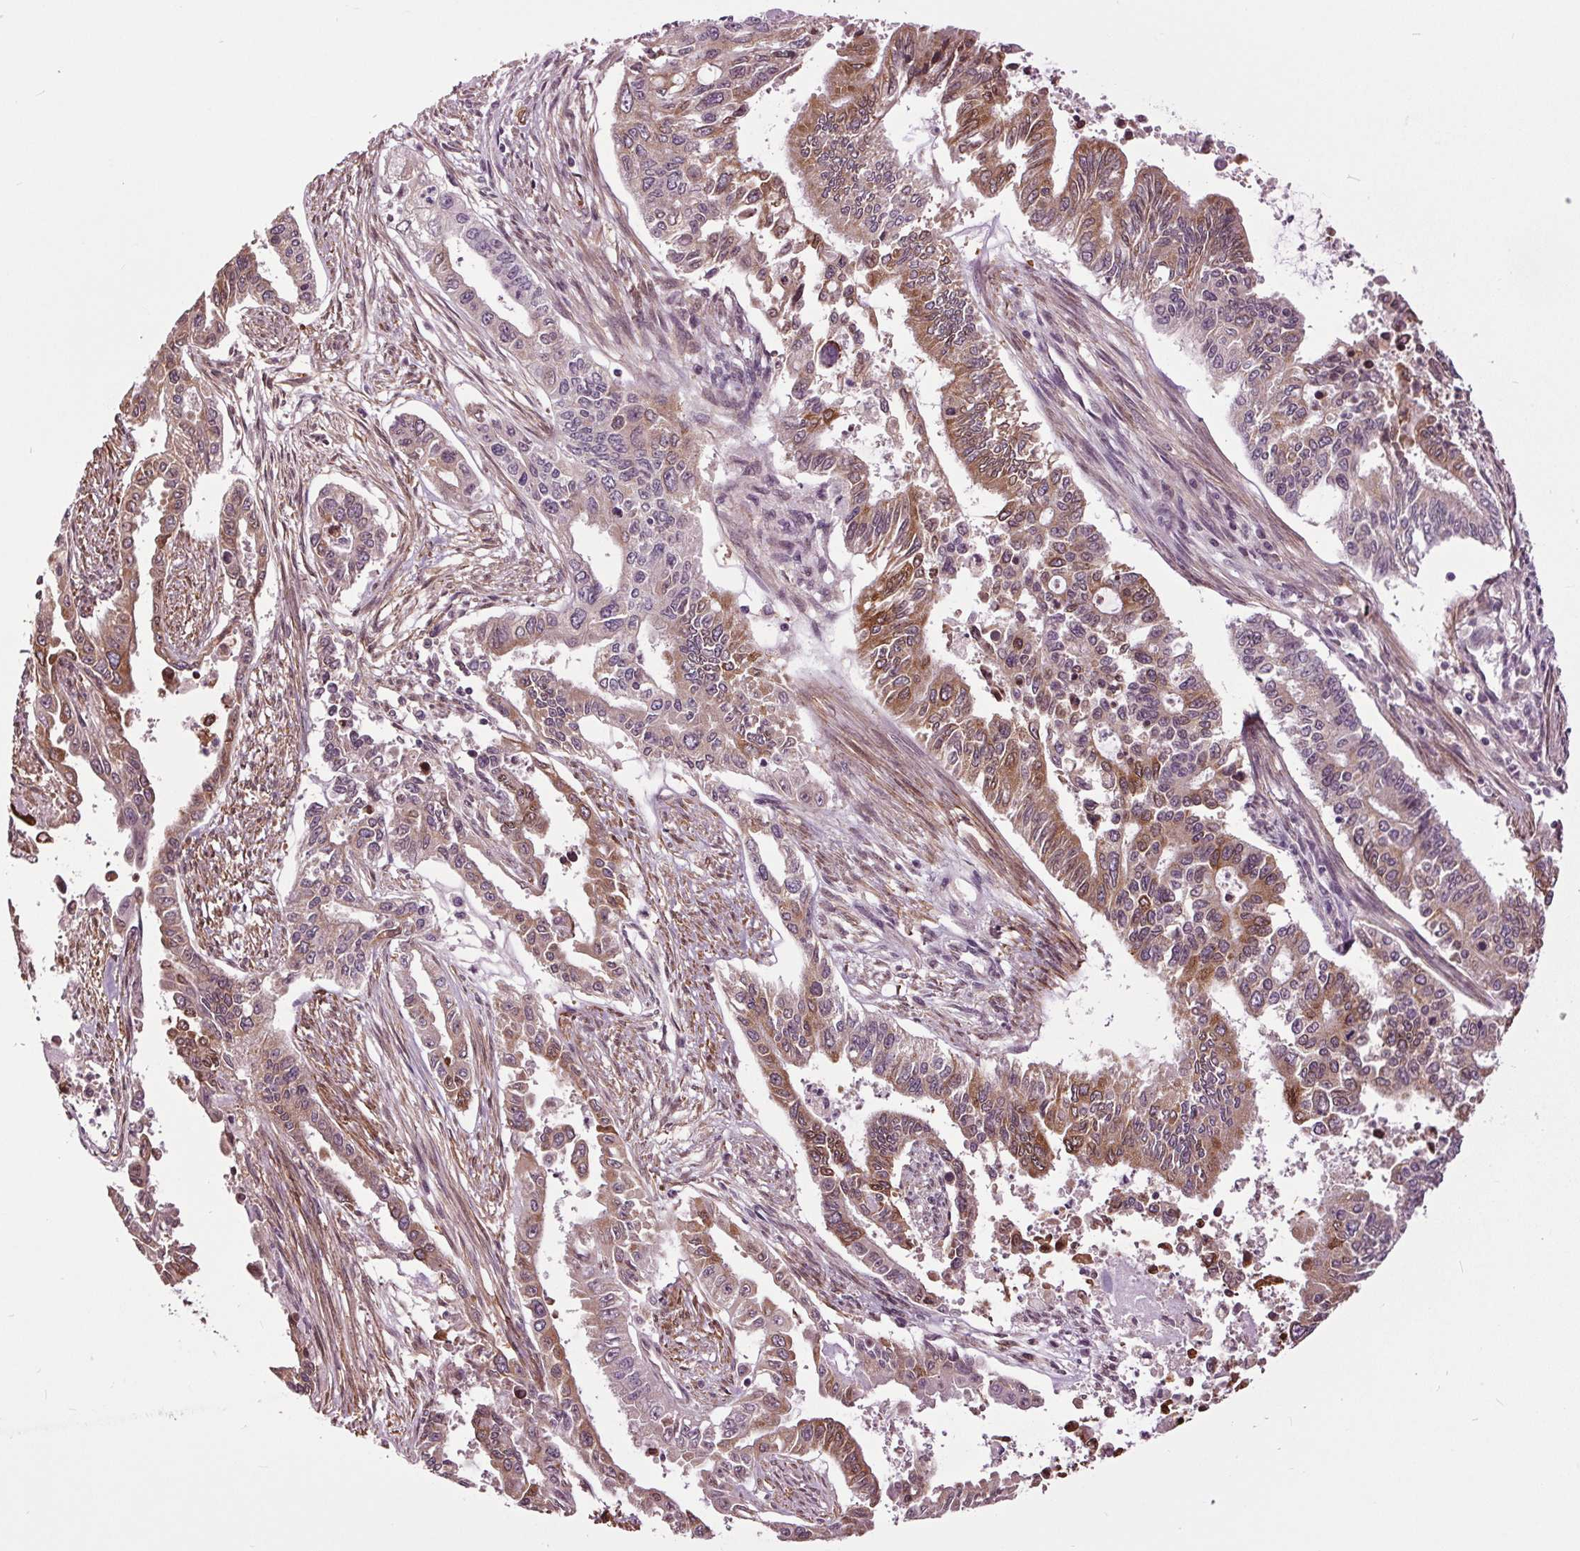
{"staining": {"intensity": "strong", "quantity": "25%-75%", "location": "cytoplasmic/membranous"}, "tissue": "endometrial cancer", "cell_type": "Tumor cells", "image_type": "cancer", "snomed": [{"axis": "morphology", "description": "Adenocarcinoma, NOS"}, {"axis": "topography", "description": "Uterus"}], "caption": "Immunohistochemistry (IHC) micrograph of endometrial cancer (adenocarcinoma) stained for a protein (brown), which exhibits high levels of strong cytoplasmic/membranous staining in approximately 25%-75% of tumor cells.", "gene": "HAUS5", "patient": {"sex": "female", "age": 59}}